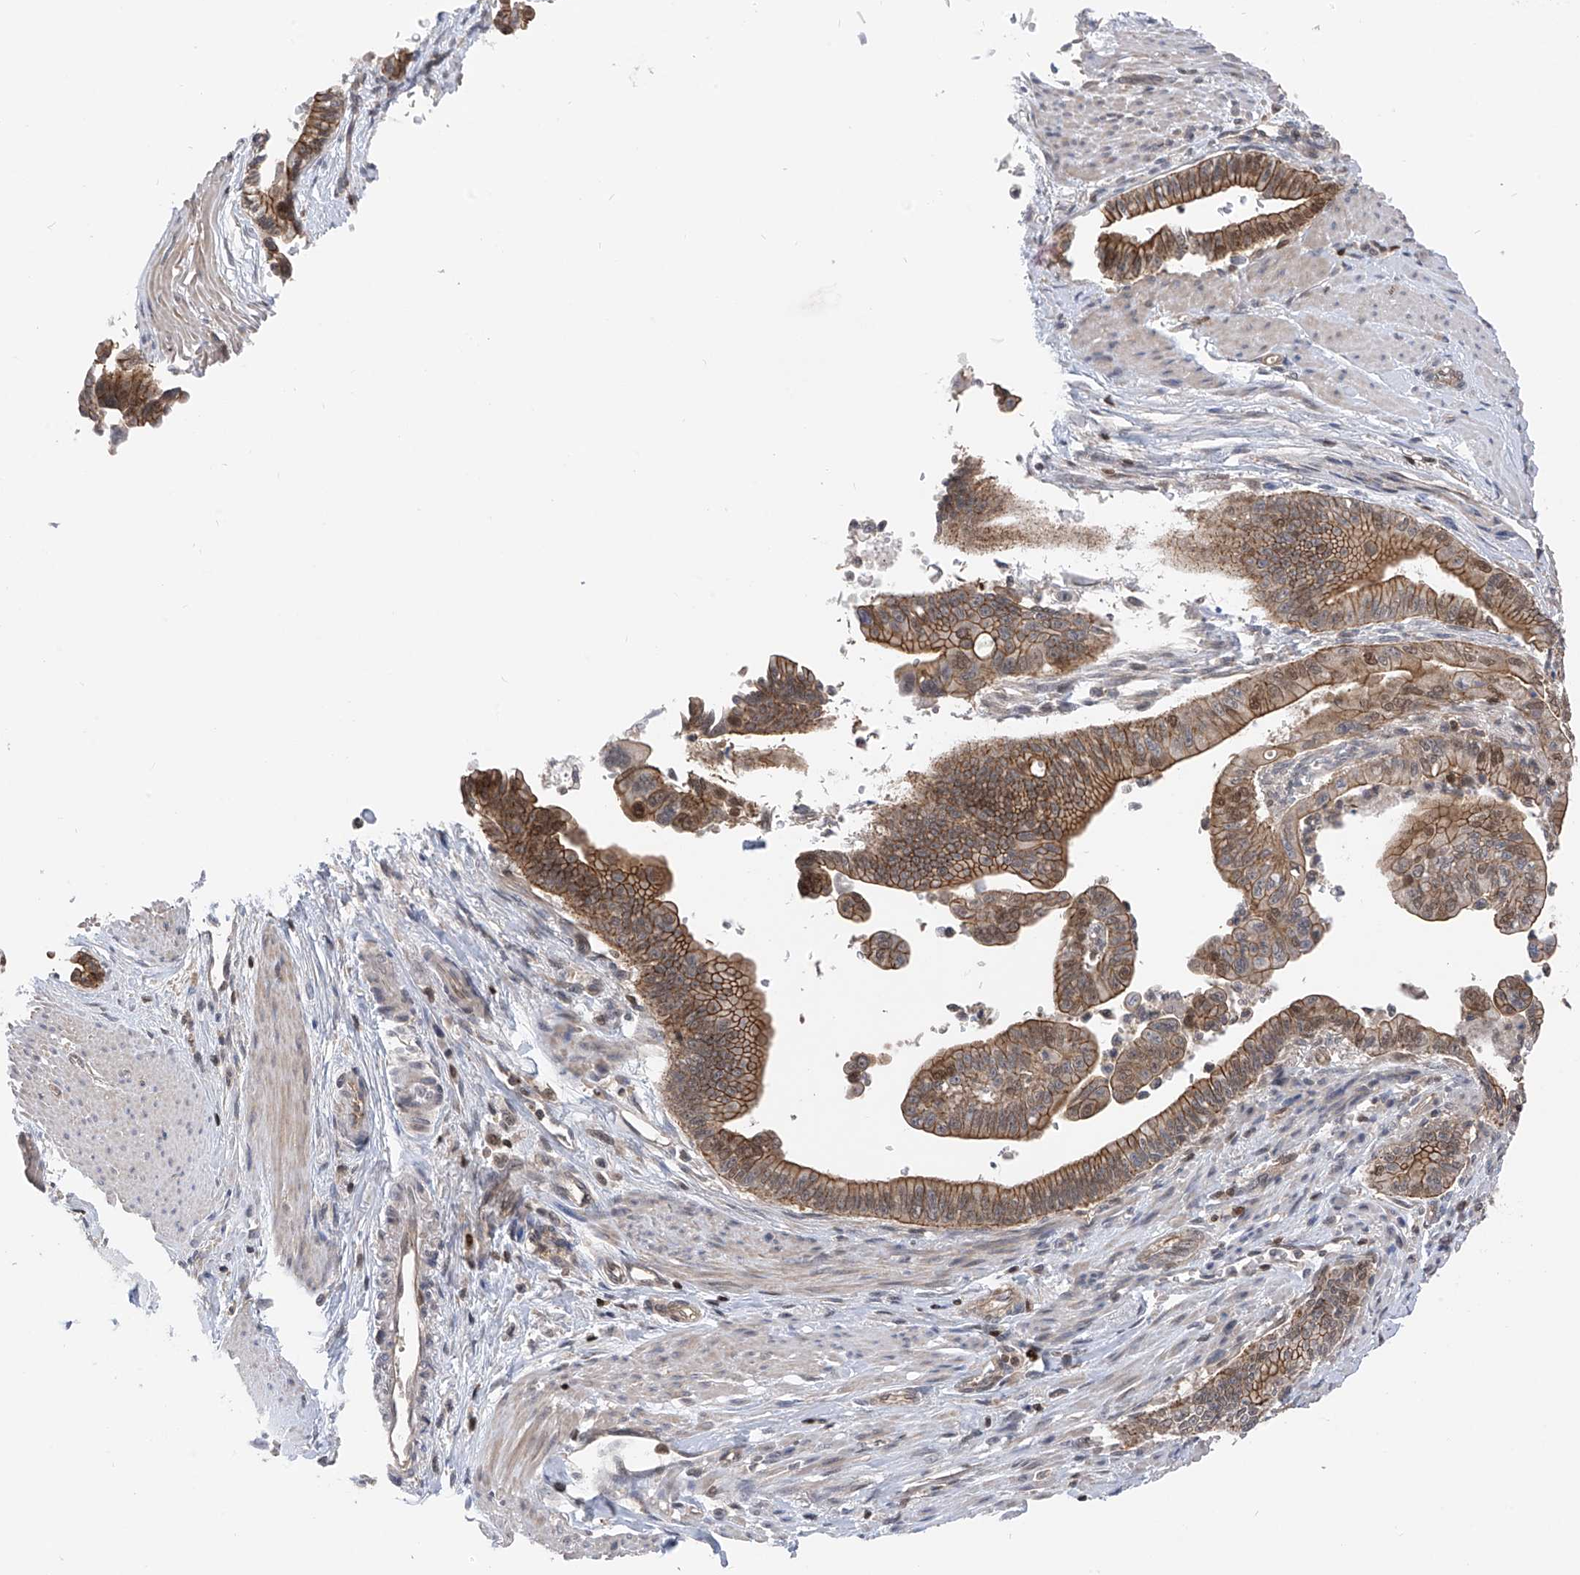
{"staining": {"intensity": "moderate", "quantity": ">75%", "location": "cytoplasmic/membranous,nuclear"}, "tissue": "pancreatic cancer", "cell_type": "Tumor cells", "image_type": "cancer", "snomed": [{"axis": "morphology", "description": "Adenocarcinoma, NOS"}, {"axis": "topography", "description": "Pancreas"}], "caption": "Moderate cytoplasmic/membranous and nuclear staining for a protein is present in about >75% of tumor cells of pancreatic cancer using immunohistochemistry (IHC).", "gene": "DNAJC9", "patient": {"sex": "male", "age": 70}}